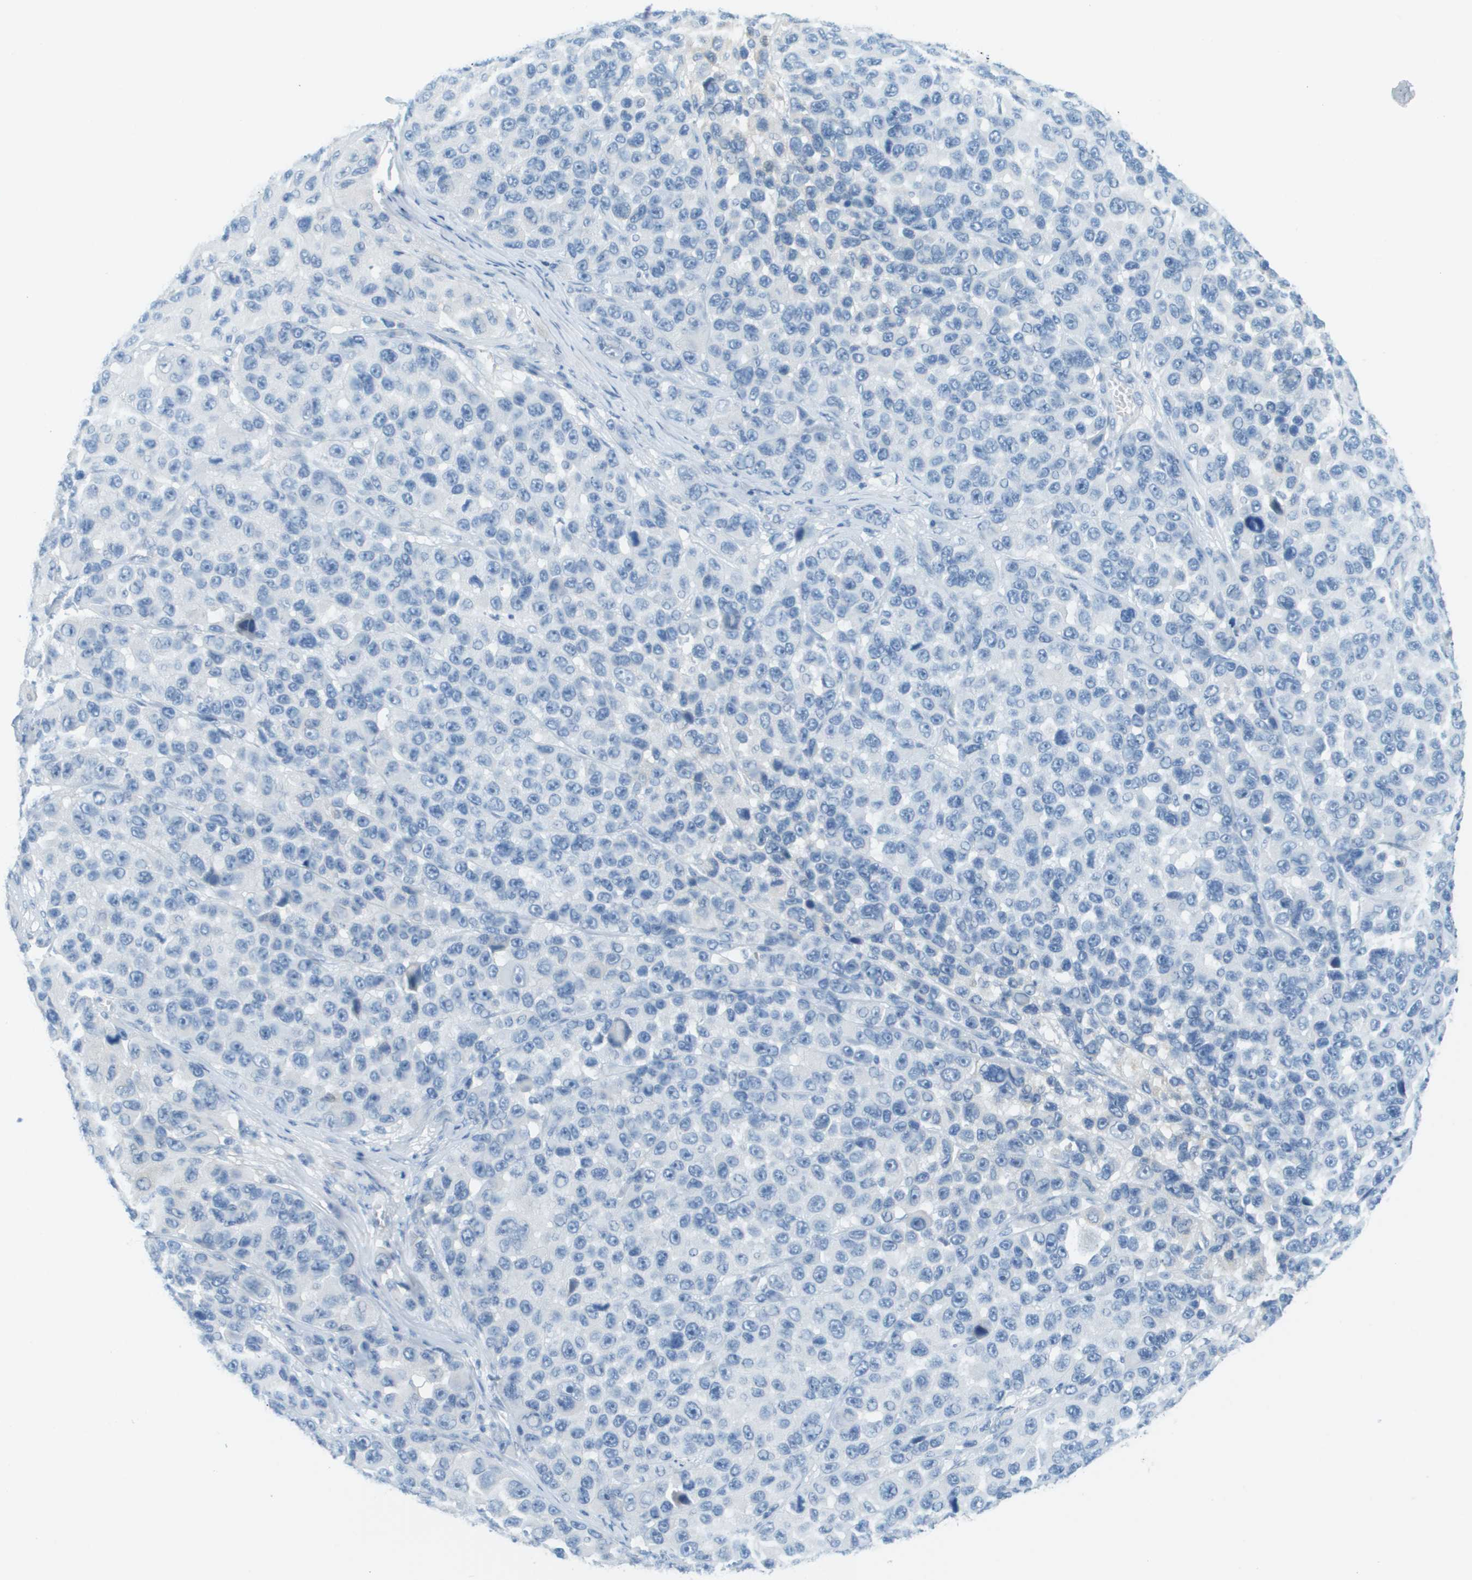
{"staining": {"intensity": "negative", "quantity": "none", "location": "none"}, "tissue": "melanoma", "cell_type": "Tumor cells", "image_type": "cancer", "snomed": [{"axis": "morphology", "description": "Malignant melanoma, NOS"}, {"axis": "topography", "description": "Skin"}], "caption": "Image shows no significant protein positivity in tumor cells of melanoma. (Brightfield microscopy of DAB (3,3'-diaminobenzidine) IHC at high magnification).", "gene": "CDHR2", "patient": {"sex": "male", "age": 53}}